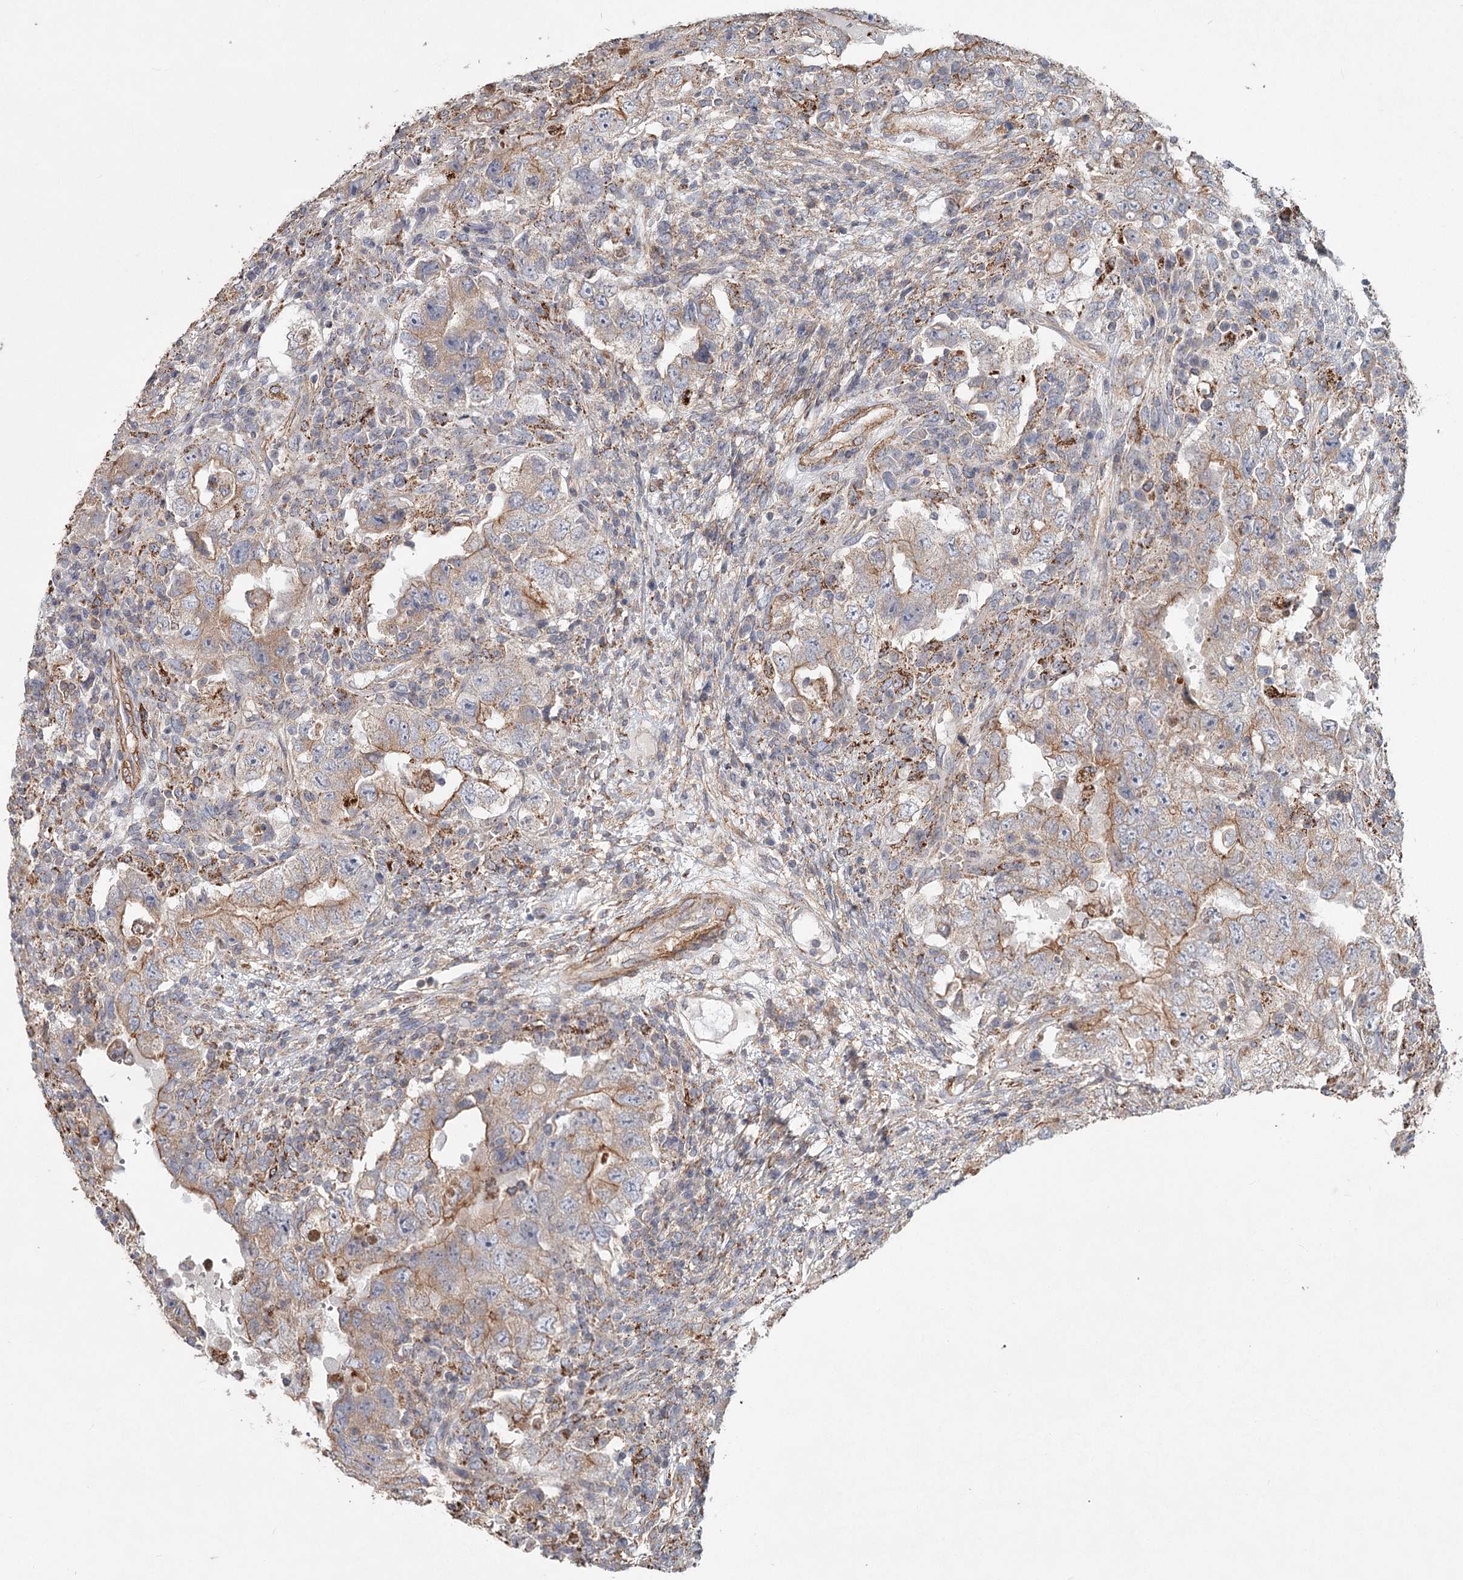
{"staining": {"intensity": "moderate", "quantity": "<25%", "location": "cytoplasmic/membranous"}, "tissue": "testis cancer", "cell_type": "Tumor cells", "image_type": "cancer", "snomed": [{"axis": "morphology", "description": "Carcinoma, Embryonal, NOS"}, {"axis": "topography", "description": "Testis"}], "caption": "DAB (3,3'-diaminobenzidine) immunohistochemical staining of testis cancer (embryonal carcinoma) shows moderate cytoplasmic/membranous protein staining in about <25% of tumor cells.", "gene": "DHRS9", "patient": {"sex": "male", "age": 26}}